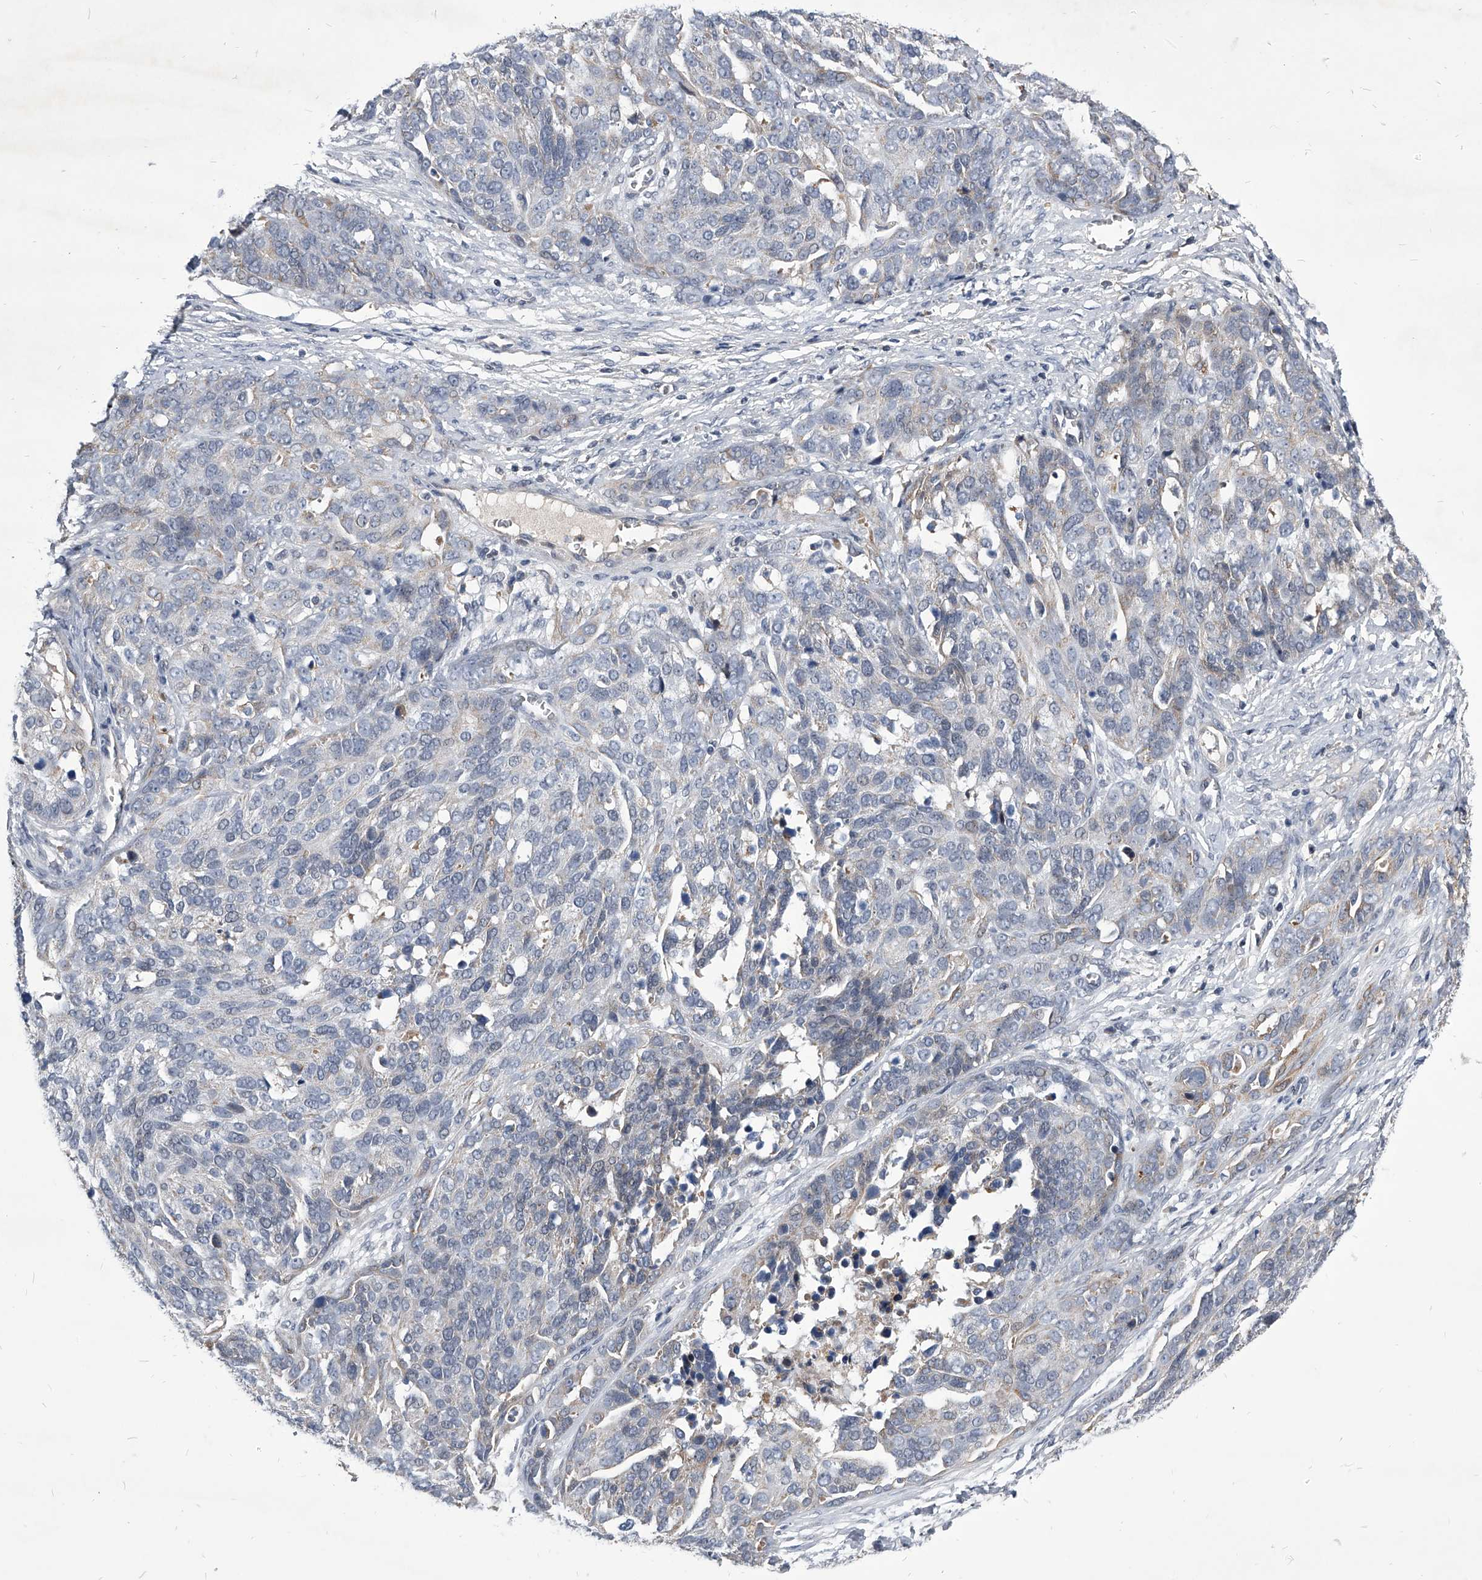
{"staining": {"intensity": "negative", "quantity": "none", "location": "none"}, "tissue": "ovarian cancer", "cell_type": "Tumor cells", "image_type": "cancer", "snomed": [{"axis": "morphology", "description": "Cystadenocarcinoma, serous, NOS"}, {"axis": "topography", "description": "Ovary"}], "caption": "High power microscopy histopathology image of an immunohistochemistry (IHC) micrograph of serous cystadenocarcinoma (ovarian), revealing no significant staining in tumor cells.", "gene": "ZNF76", "patient": {"sex": "female", "age": 44}}